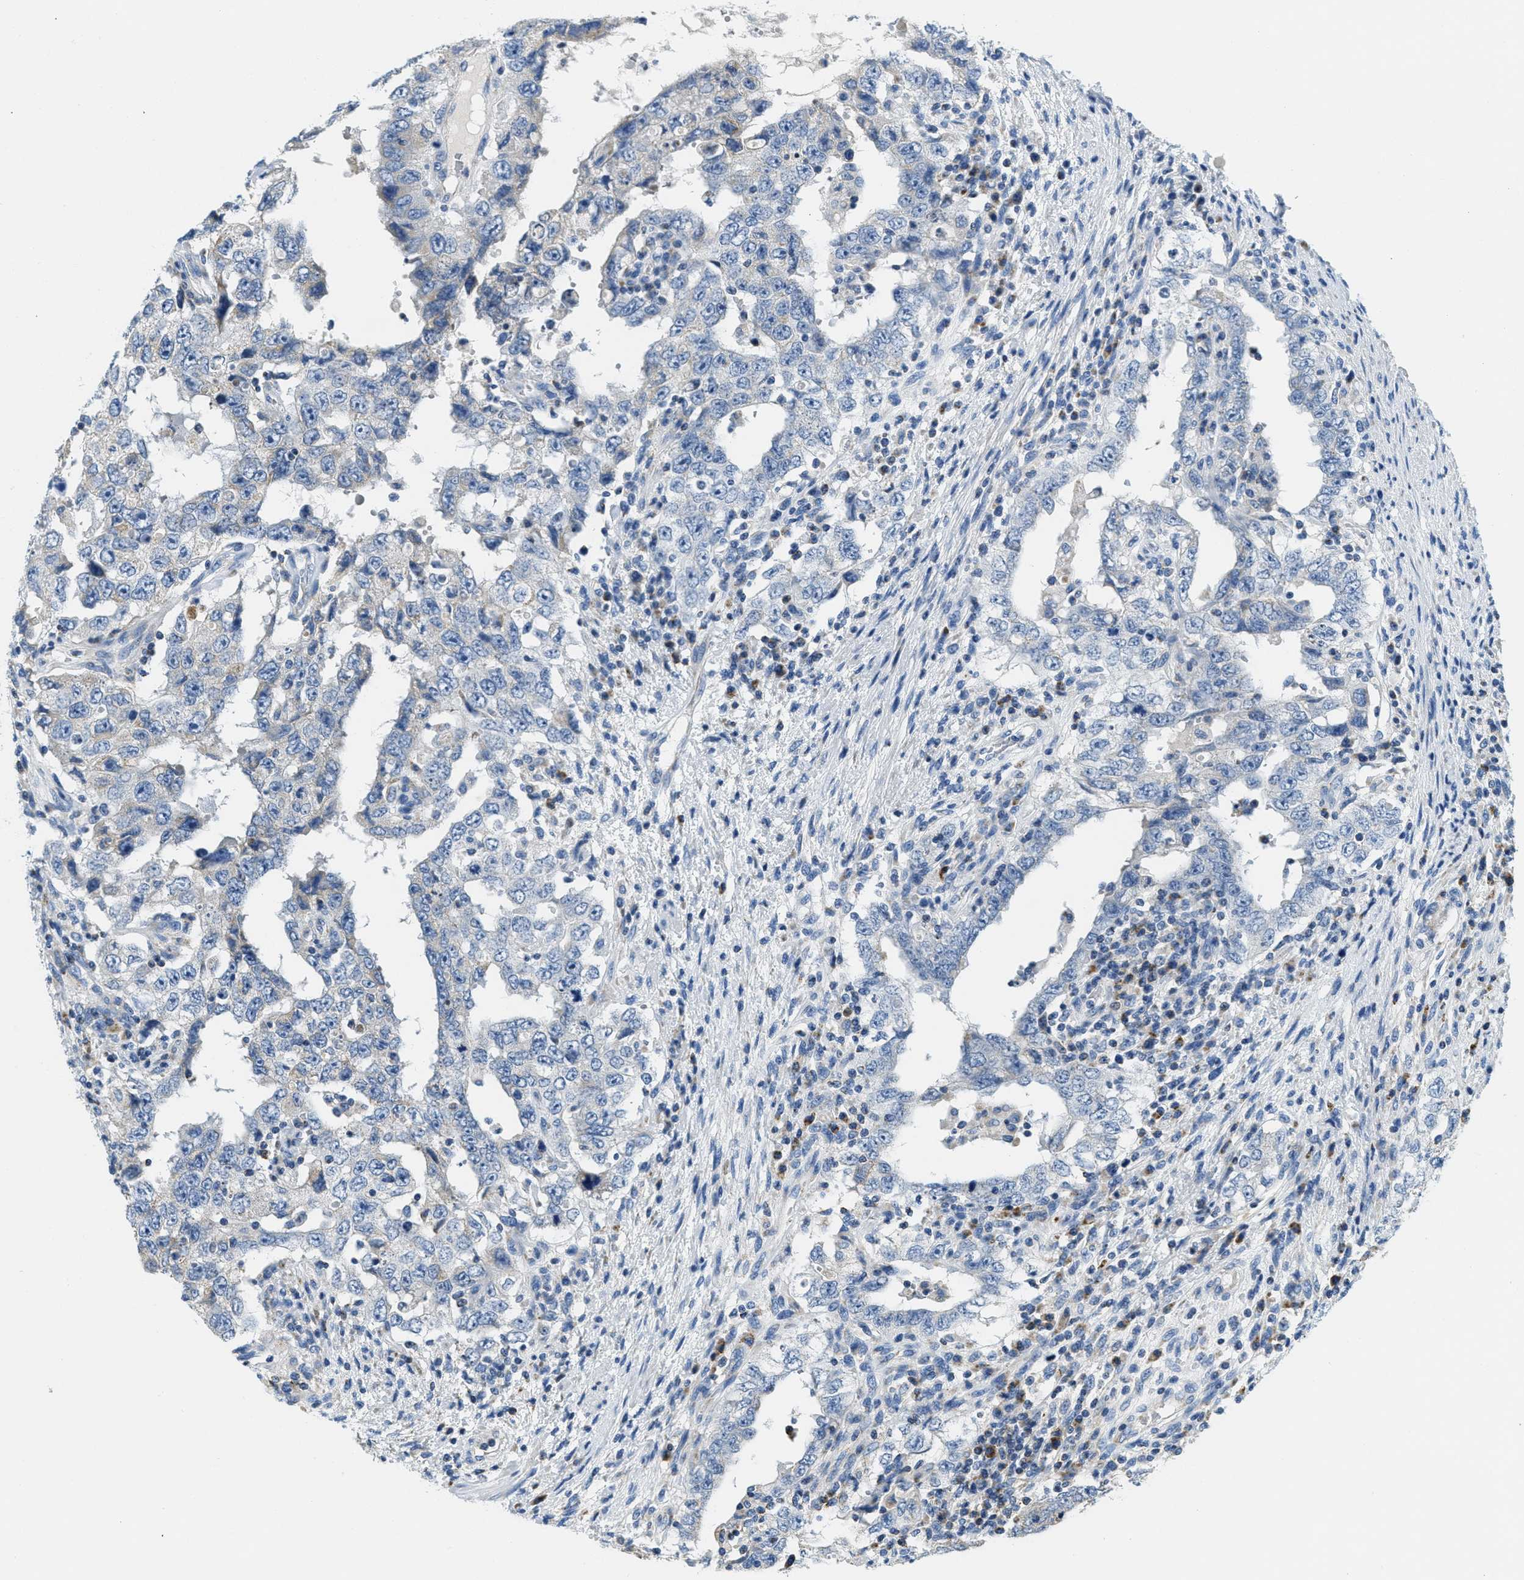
{"staining": {"intensity": "negative", "quantity": "none", "location": "none"}, "tissue": "testis cancer", "cell_type": "Tumor cells", "image_type": "cancer", "snomed": [{"axis": "morphology", "description": "Carcinoma, Embryonal, NOS"}, {"axis": "topography", "description": "Testis"}], "caption": "Immunohistochemical staining of human testis embryonal carcinoma reveals no significant staining in tumor cells.", "gene": "CA4", "patient": {"sex": "male", "age": 26}}